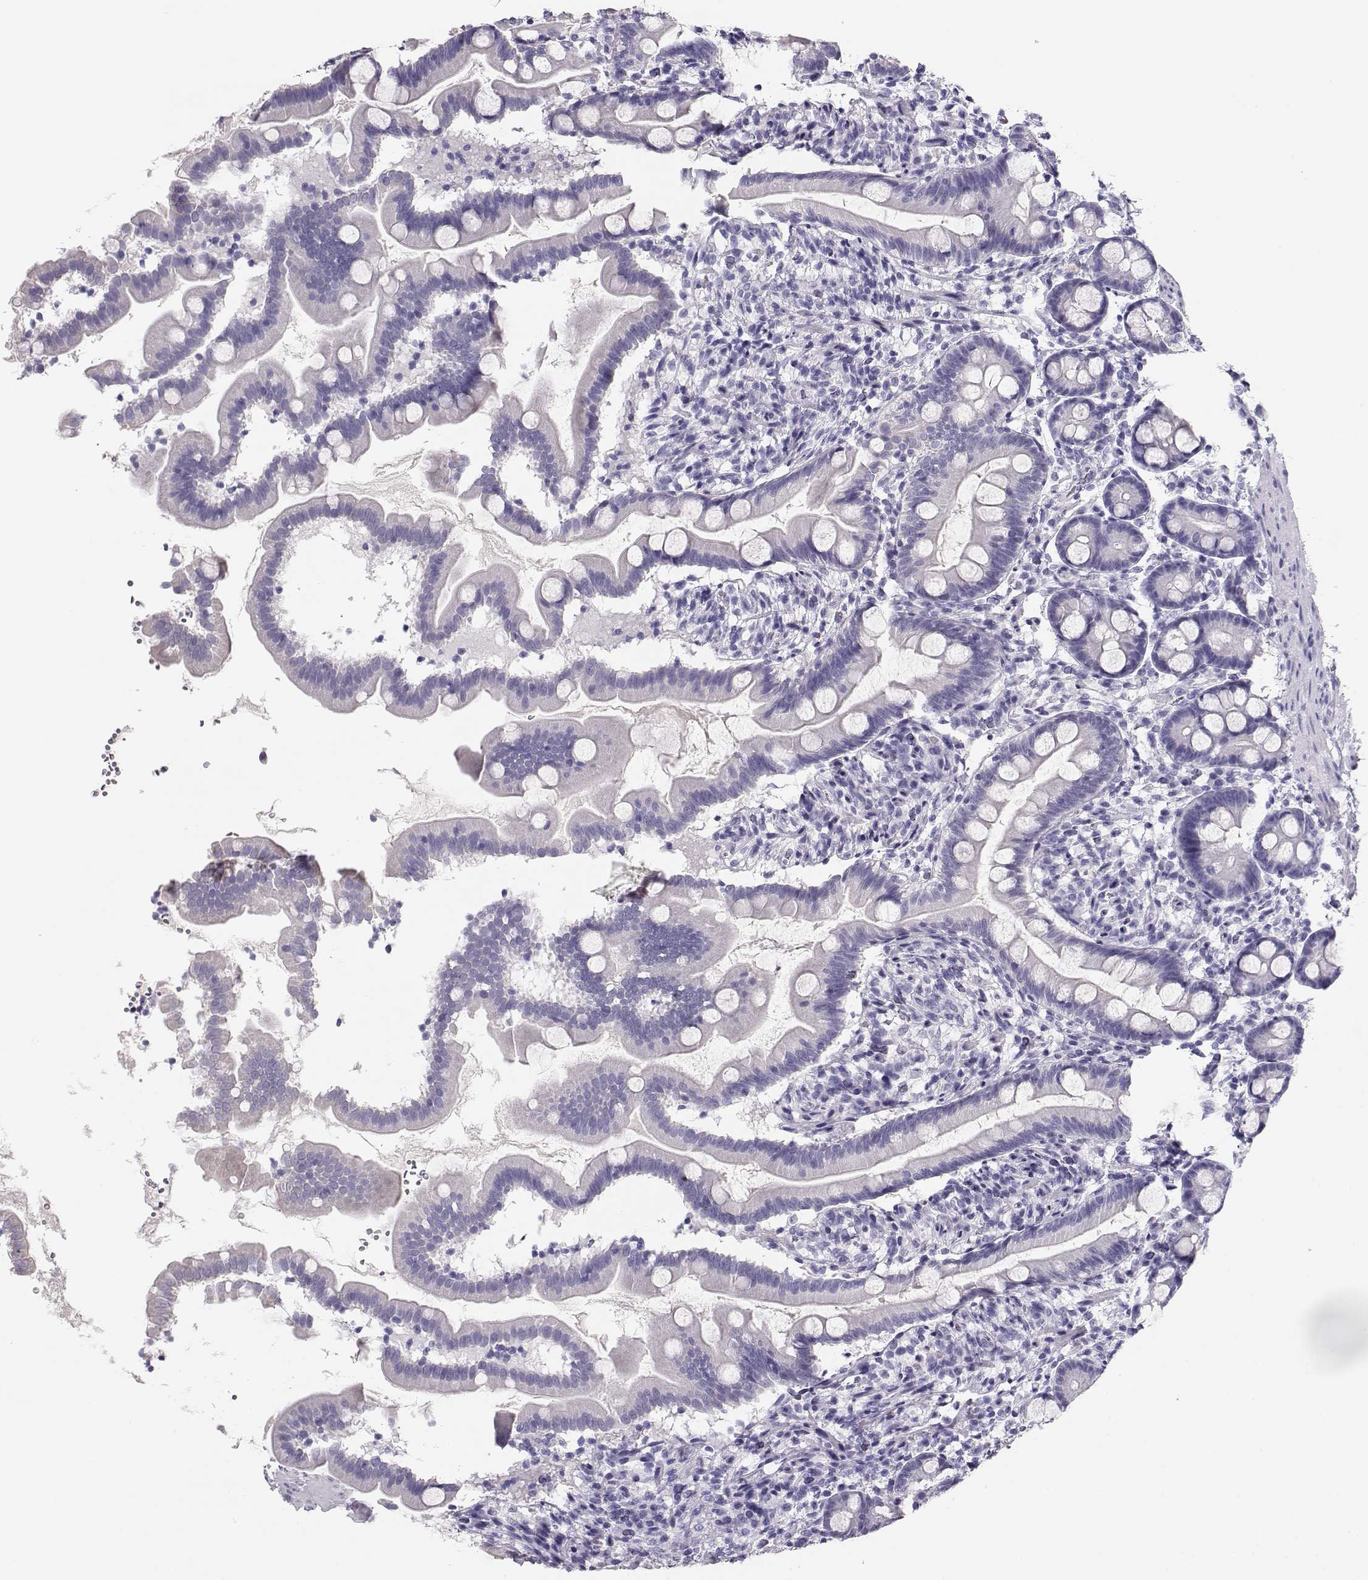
{"staining": {"intensity": "negative", "quantity": "none", "location": "none"}, "tissue": "small intestine", "cell_type": "Glandular cells", "image_type": "normal", "snomed": [{"axis": "morphology", "description": "Normal tissue, NOS"}, {"axis": "topography", "description": "Small intestine"}], "caption": "An image of small intestine stained for a protein displays no brown staining in glandular cells.", "gene": "MAGEC1", "patient": {"sex": "female", "age": 44}}